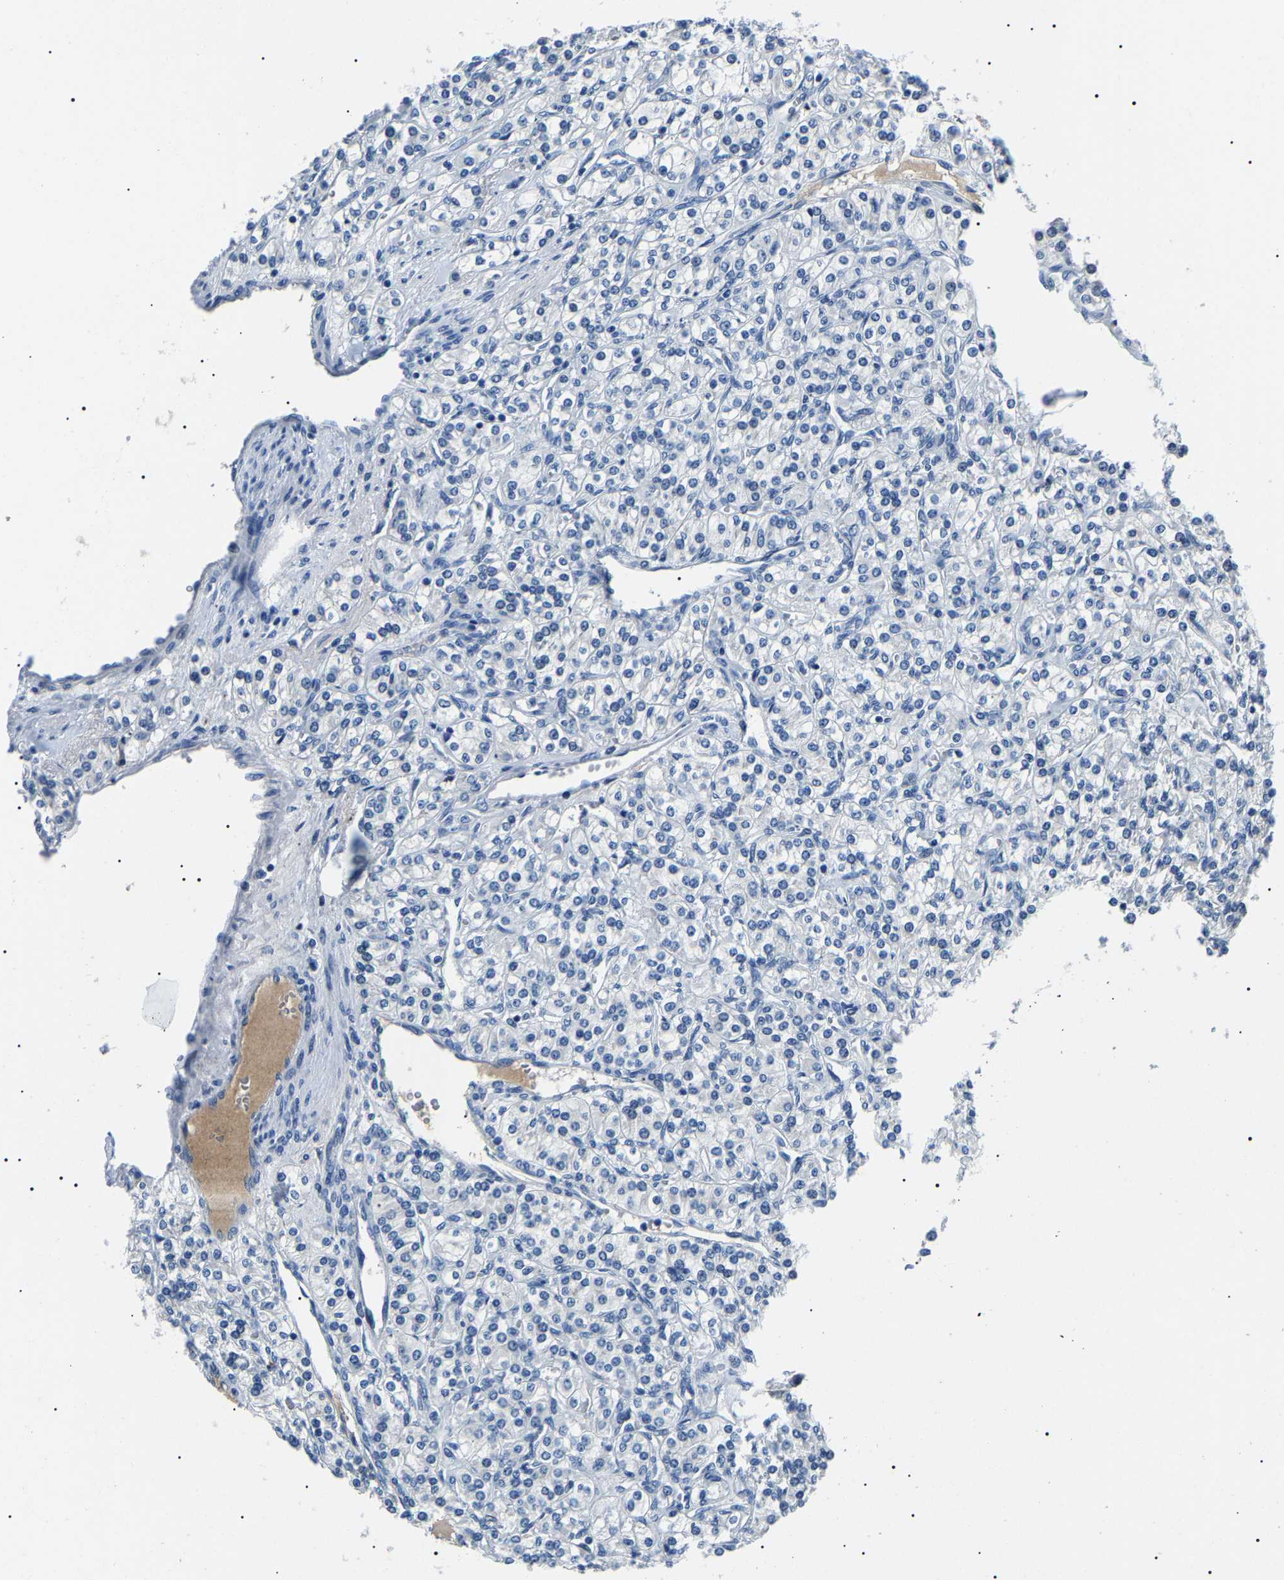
{"staining": {"intensity": "negative", "quantity": "none", "location": "none"}, "tissue": "renal cancer", "cell_type": "Tumor cells", "image_type": "cancer", "snomed": [{"axis": "morphology", "description": "Adenocarcinoma, NOS"}, {"axis": "topography", "description": "Kidney"}], "caption": "Immunohistochemical staining of renal cancer exhibits no significant positivity in tumor cells.", "gene": "KLK15", "patient": {"sex": "male", "age": 77}}